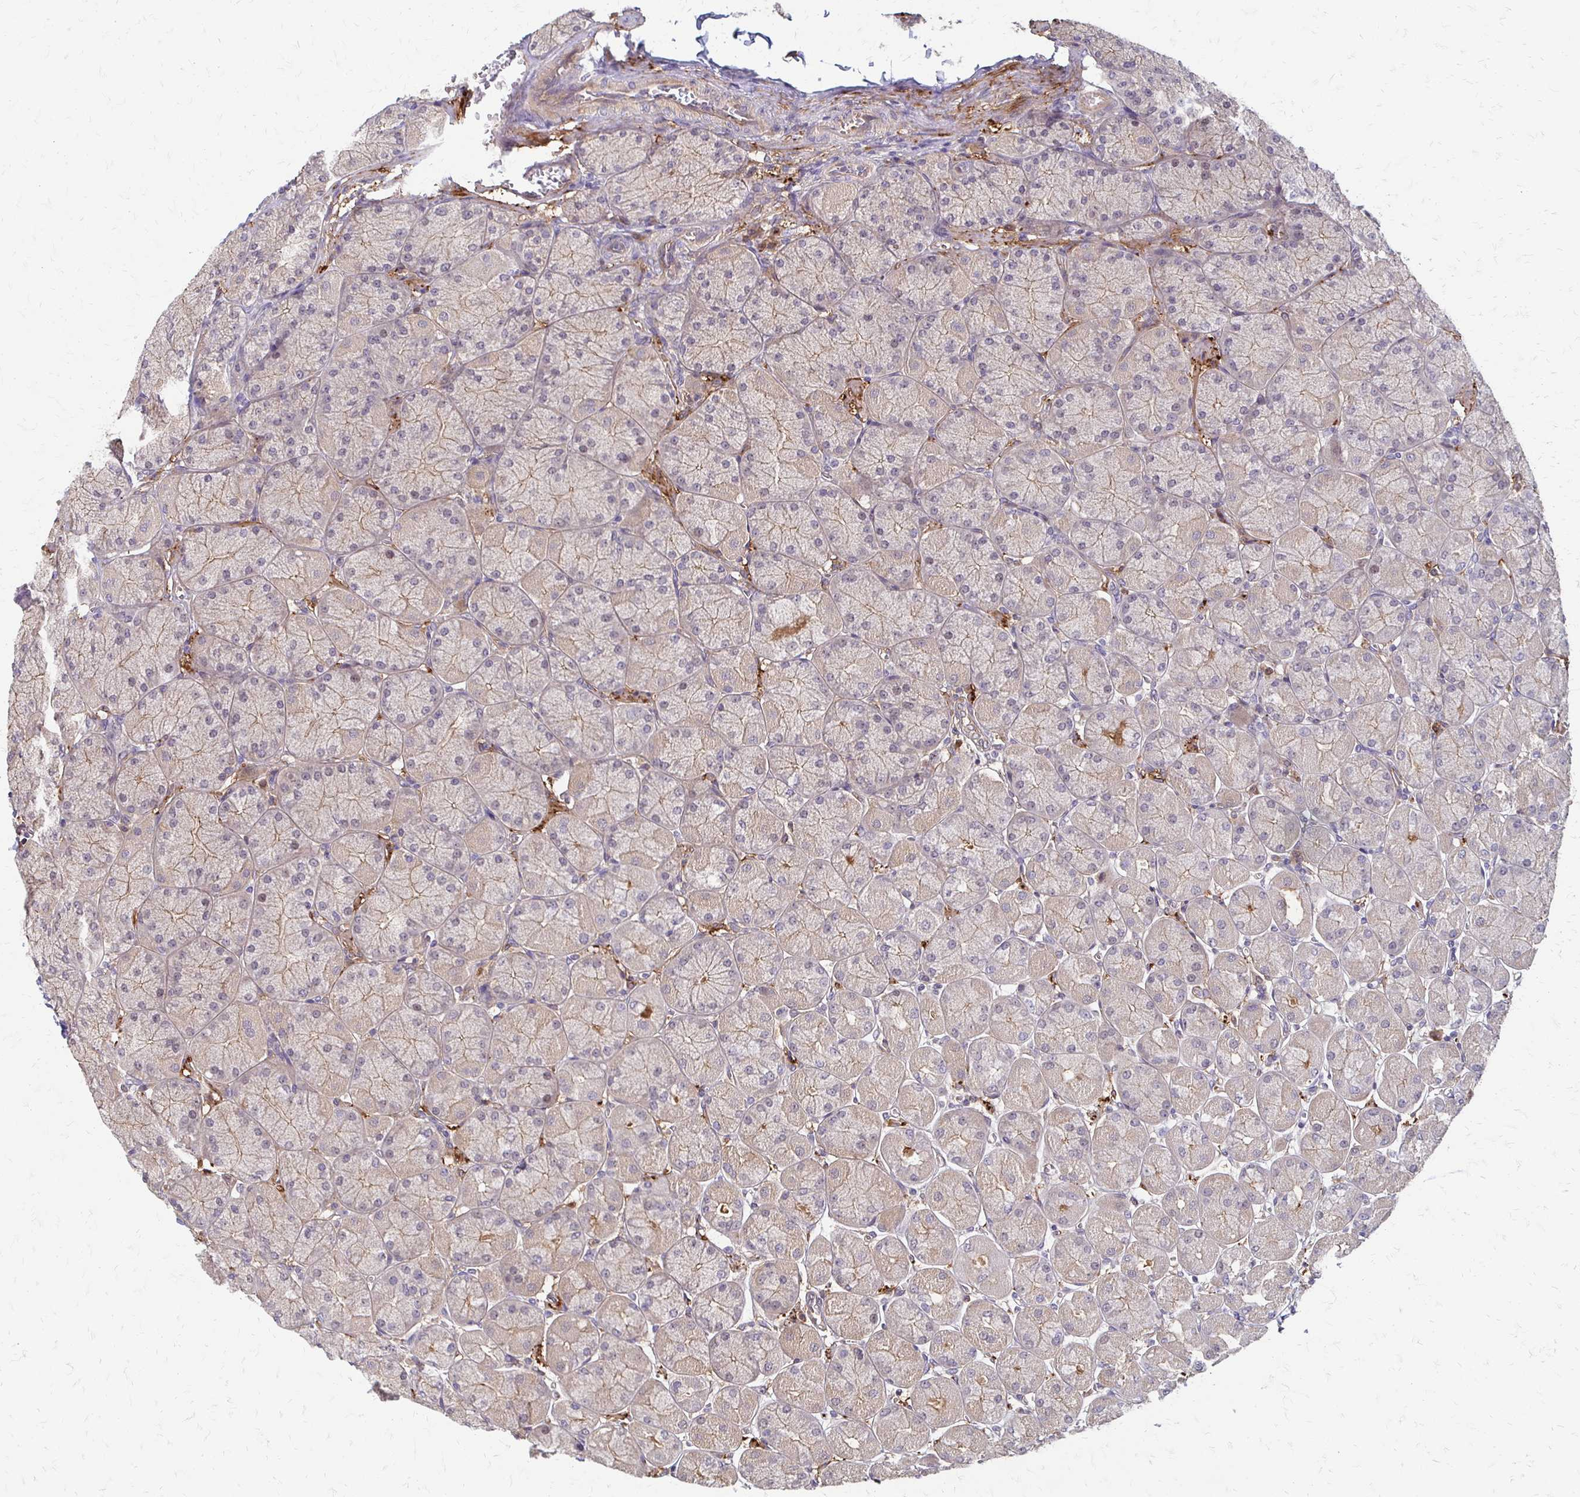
{"staining": {"intensity": "moderate", "quantity": "<25%", "location": "cytoplasmic/membranous"}, "tissue": "stomach", "cell_type": "Glandular cells", "image_type": "normal", "snomed": [{"axis": "morphology", "description": "Normal tissue, NOS"}, {"axis": "topography", "description": "Stomach, upper"}], "caption": "Brown immunohistochemical staining in normal stomach displays moderate cytoplasmic/membranous staining in about <25% of glandular cells.", "gene": "CFL2", "patient": {"sex": "female", "age": 56}}